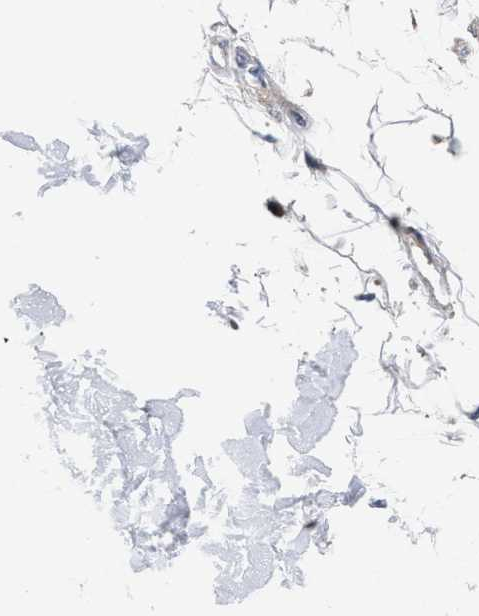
{"staining": {"intensity": "negative", "quantity": "none", "location": "none"}, "tissue": "adipose tissue", "cell_type": "Adipocytes", "image_type": "normal", "snomed": [{"axis": "morphology", "description": "Squamous cell carcinoma, NOS"}, {"axis": "topography", "description": "Skin"}], "caption": "Histopathology image shows no significant protein expression in adipocytes of normal adipose tissue.", "gene": "LASP1", "patient": {"sex": "male", "age": 83}}